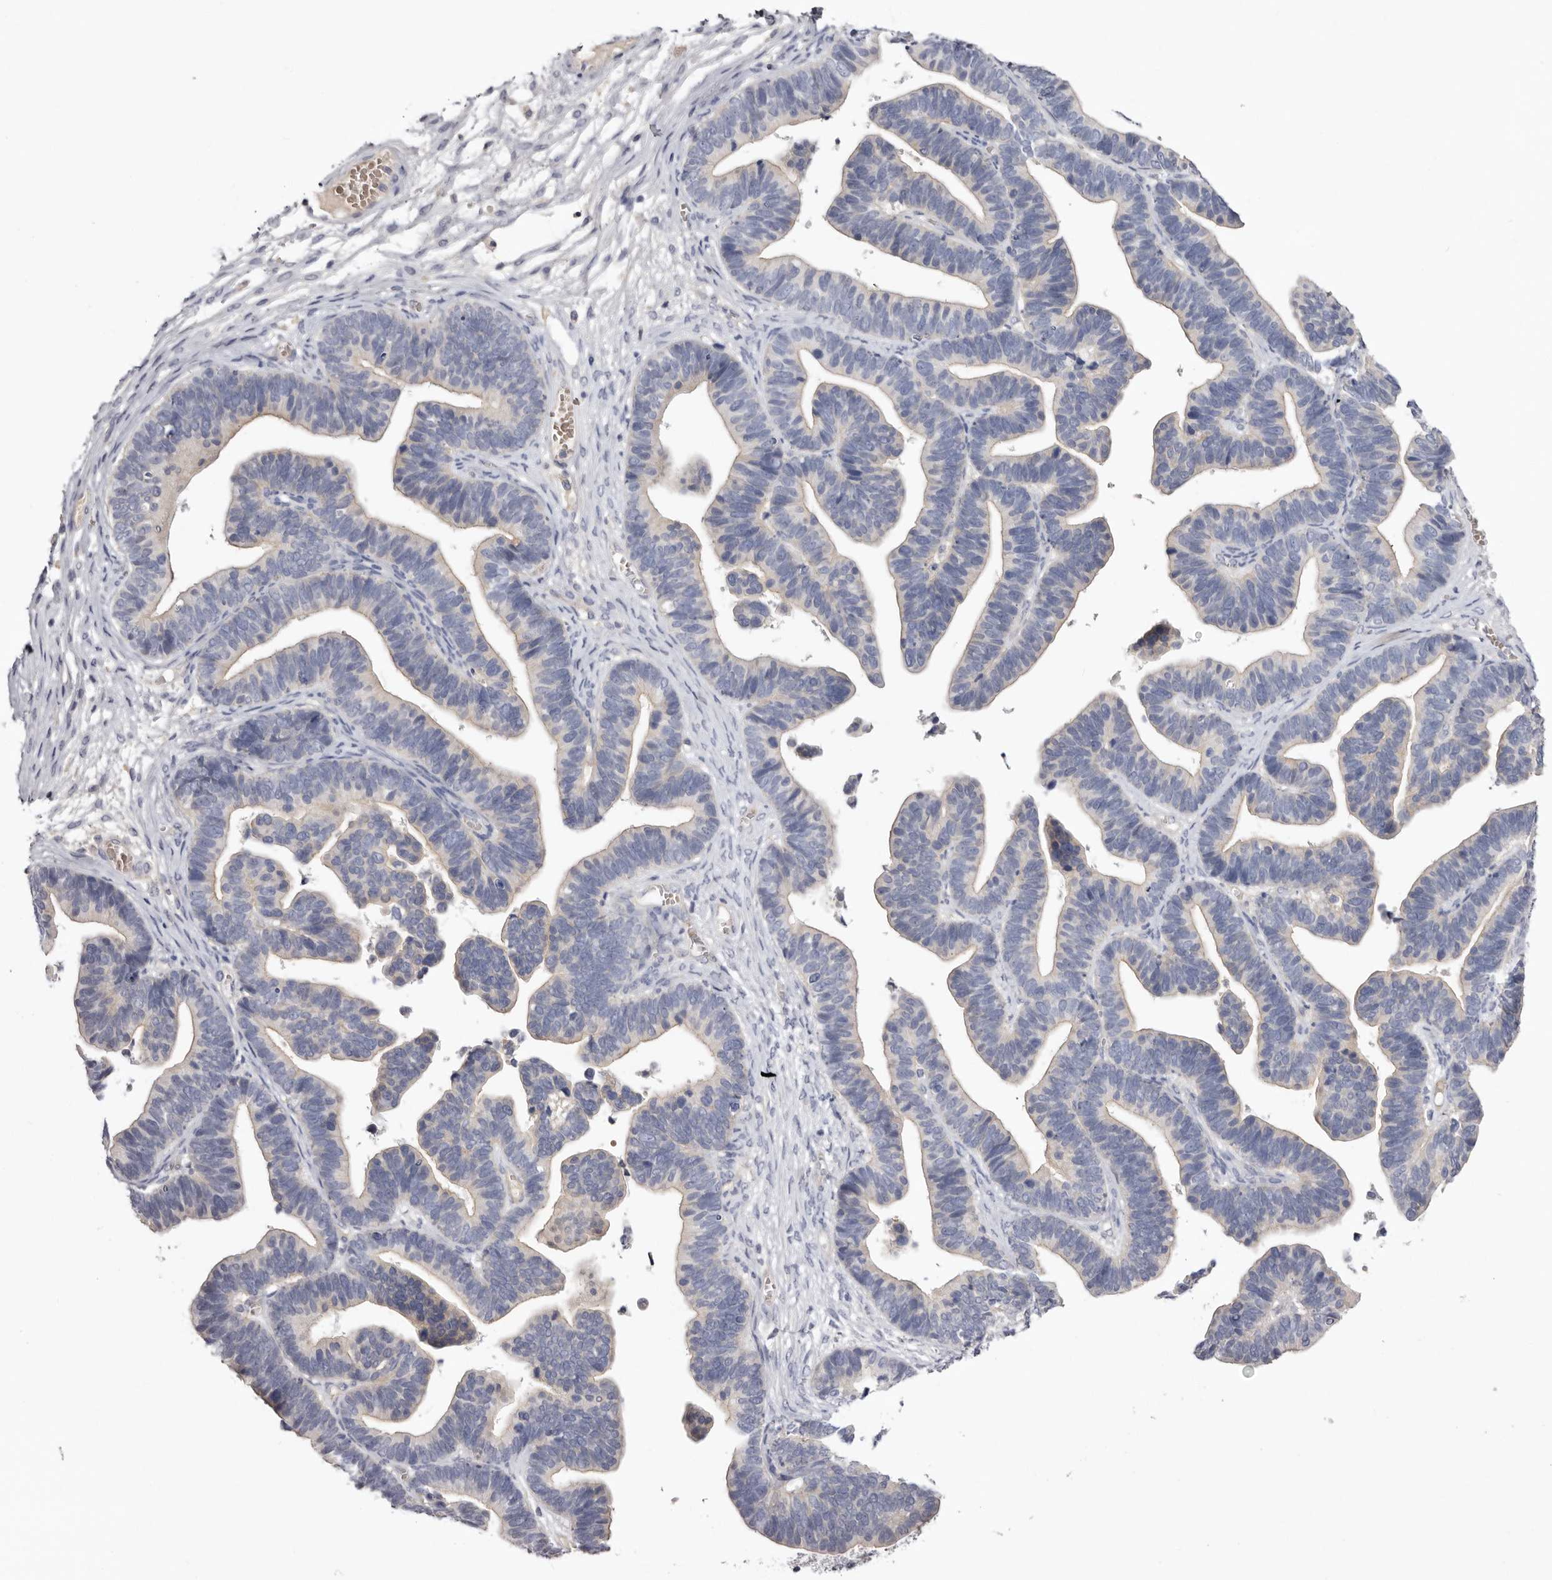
{"staining": {"intensity": "weak", "quantity": "<25%", "location": "cytoplasmic/membranous"}, "tissue": "ovarian cancer", "cell_type": "Tumor cells", "image_type": "cancer", "snomed": [{"axis": "morphology", "description": "Cystadenocarcinoma, serous, NOS"}, {"axis": "topography", "description": "Ovary"}], "caption": "This is a photomicrograph of IHC staining of serous cystadenocarcinoma (ovarian), which shows no positivity in tumor cells.", "gene": "S1PR5", "patient": {"sex": "female", "age": 56}}